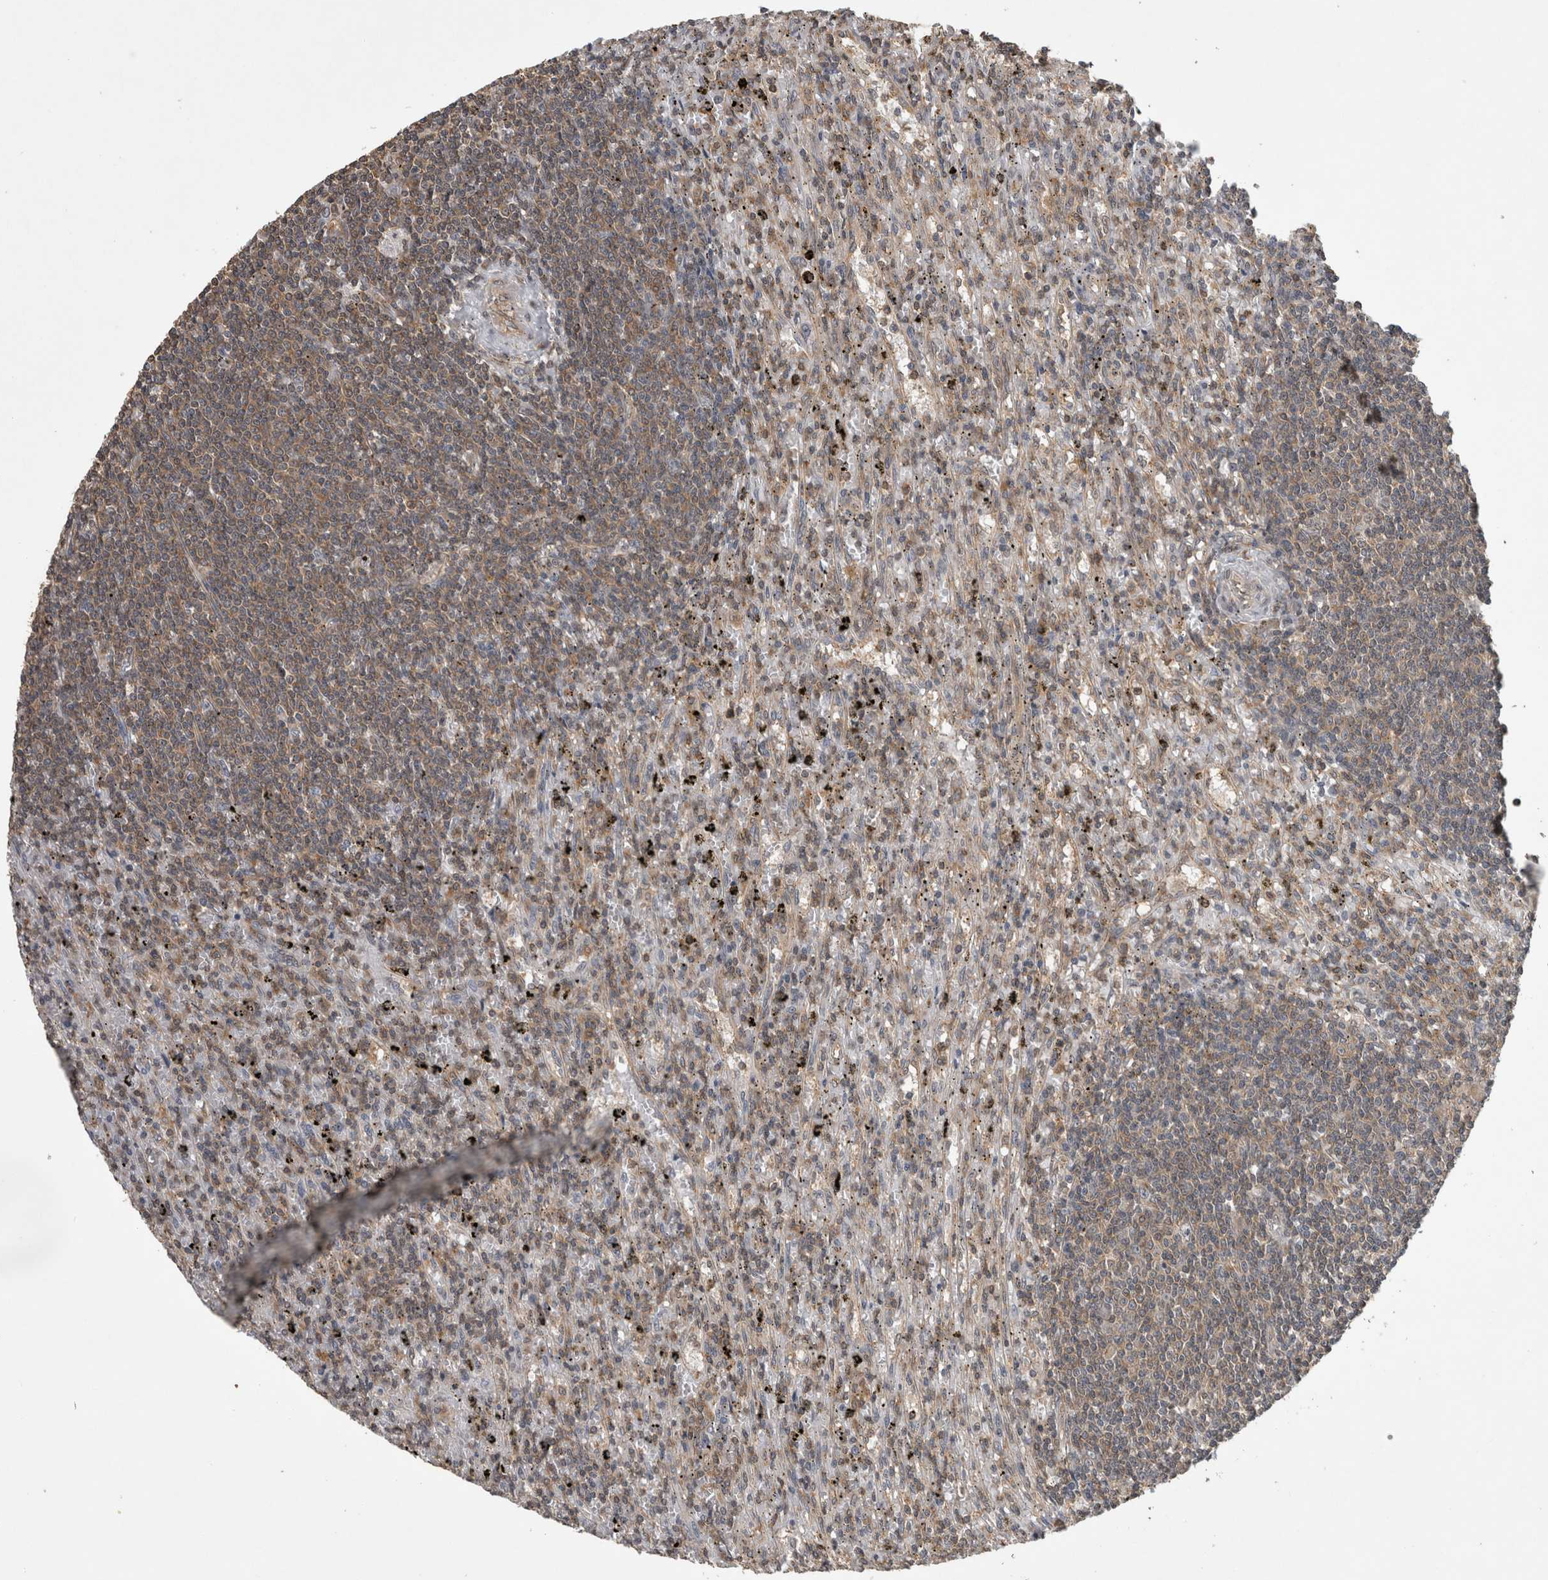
{"staining": {"intensity": "weak", "quantity": "25%-75%", "location": "cytoplasmic/membranous"}, "tissue": "lymphoma", "cell_type": "Tumor cells", "image_type": "cancer", "snomed": [{"axis": "morphology", "description": "Malignant lymphoma, non-Hodgkin's type, Low grade"}, {"axis": "topography", "description": "Spleen"}], "caption": "IHC micrograph of neoplastic tissue: human lymphoma stained using IHC displays low levels of weak protein expression localized specifically in the cytoplasmic/membranous of tumor cells, appearing as a cytoplasmic/membranous brown color.", "gene": "ATXN2", "patient": {"sex": "male", "age": 76}}